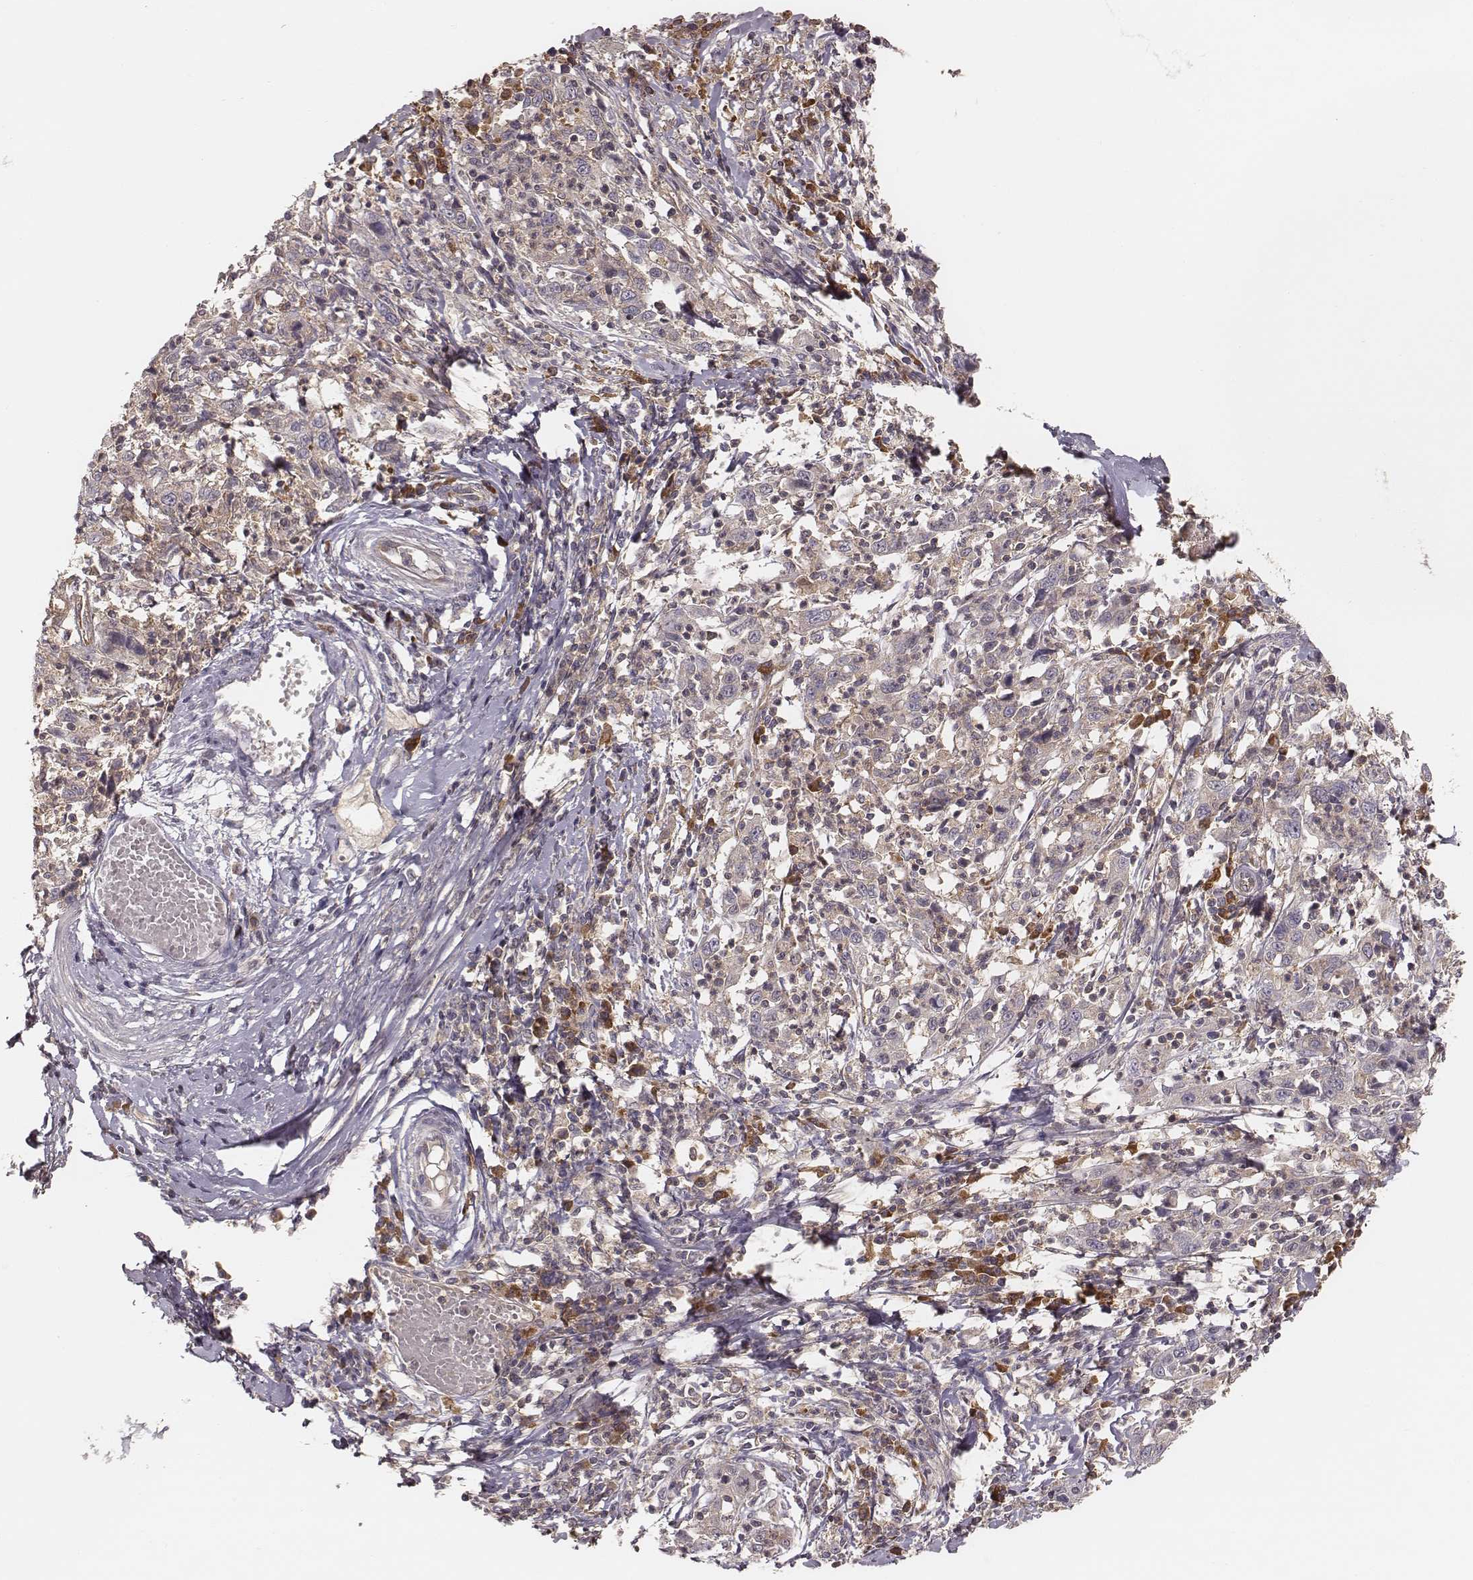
{"staining": {"intensity": "negative", "quantity": "none", "location": "none"}, "tissue": "cervical cancer", "cell_type": "Tumor cells", "image_type": "cancer", "snomed": [{"axis": "morphology", "description": "Squamous cell carcinoma, NOS"}, {"axis": "topography", "description": "Cervix"}], "caption": "Tumor cells show no significant staining in squamous cell carcinoma (cervical). (DAB (3,3'-diaminobenzidine) immunohistochemistry with hematoxylin counter stain).", "gene": "CARS1", "patient": {"sex": "female", "age": 46}}